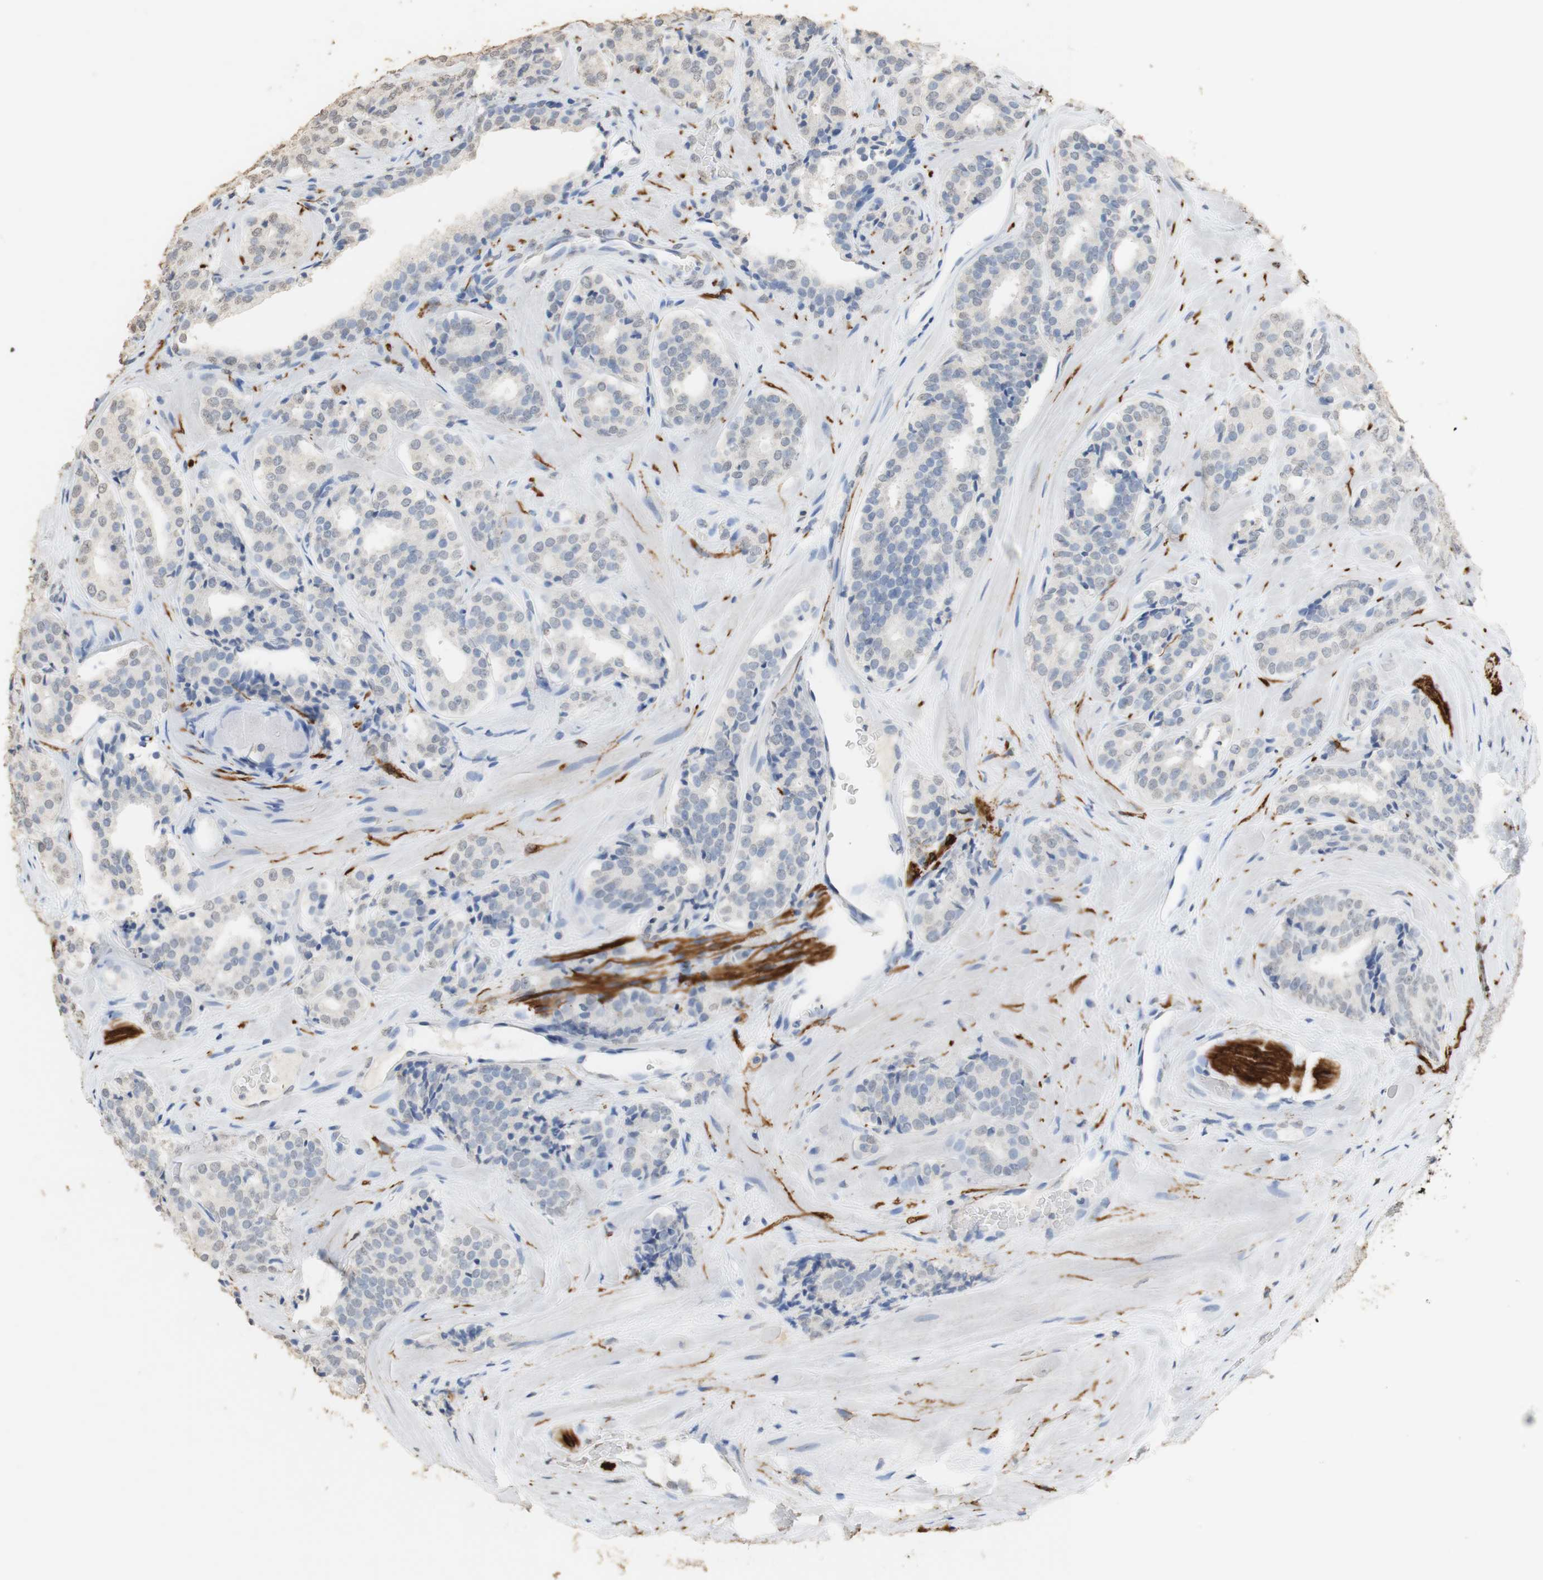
{"staining": {"intensity": "weak", "quantity": "<25%", "location": "cytoplasmic/membranous,nuclear"}, "tissue": "prostate cancer", "cell_type": "Tumor cells", "image_type": "cancer", "snomed": [{"axis": "morphology", "description": "Adenocarcinoma, High grade"}, {"axis": "topography", "description": "Prostate"}], "caption": "An immunohistochemistry histopathology image of prostate adenocarcinoma (high-grade) is shown. There is no staining in tumor cells of prostate adenocarcinoma (high-grade).", "gene": "L1CAM", "patient": {"sex": "male", "age": 60}}